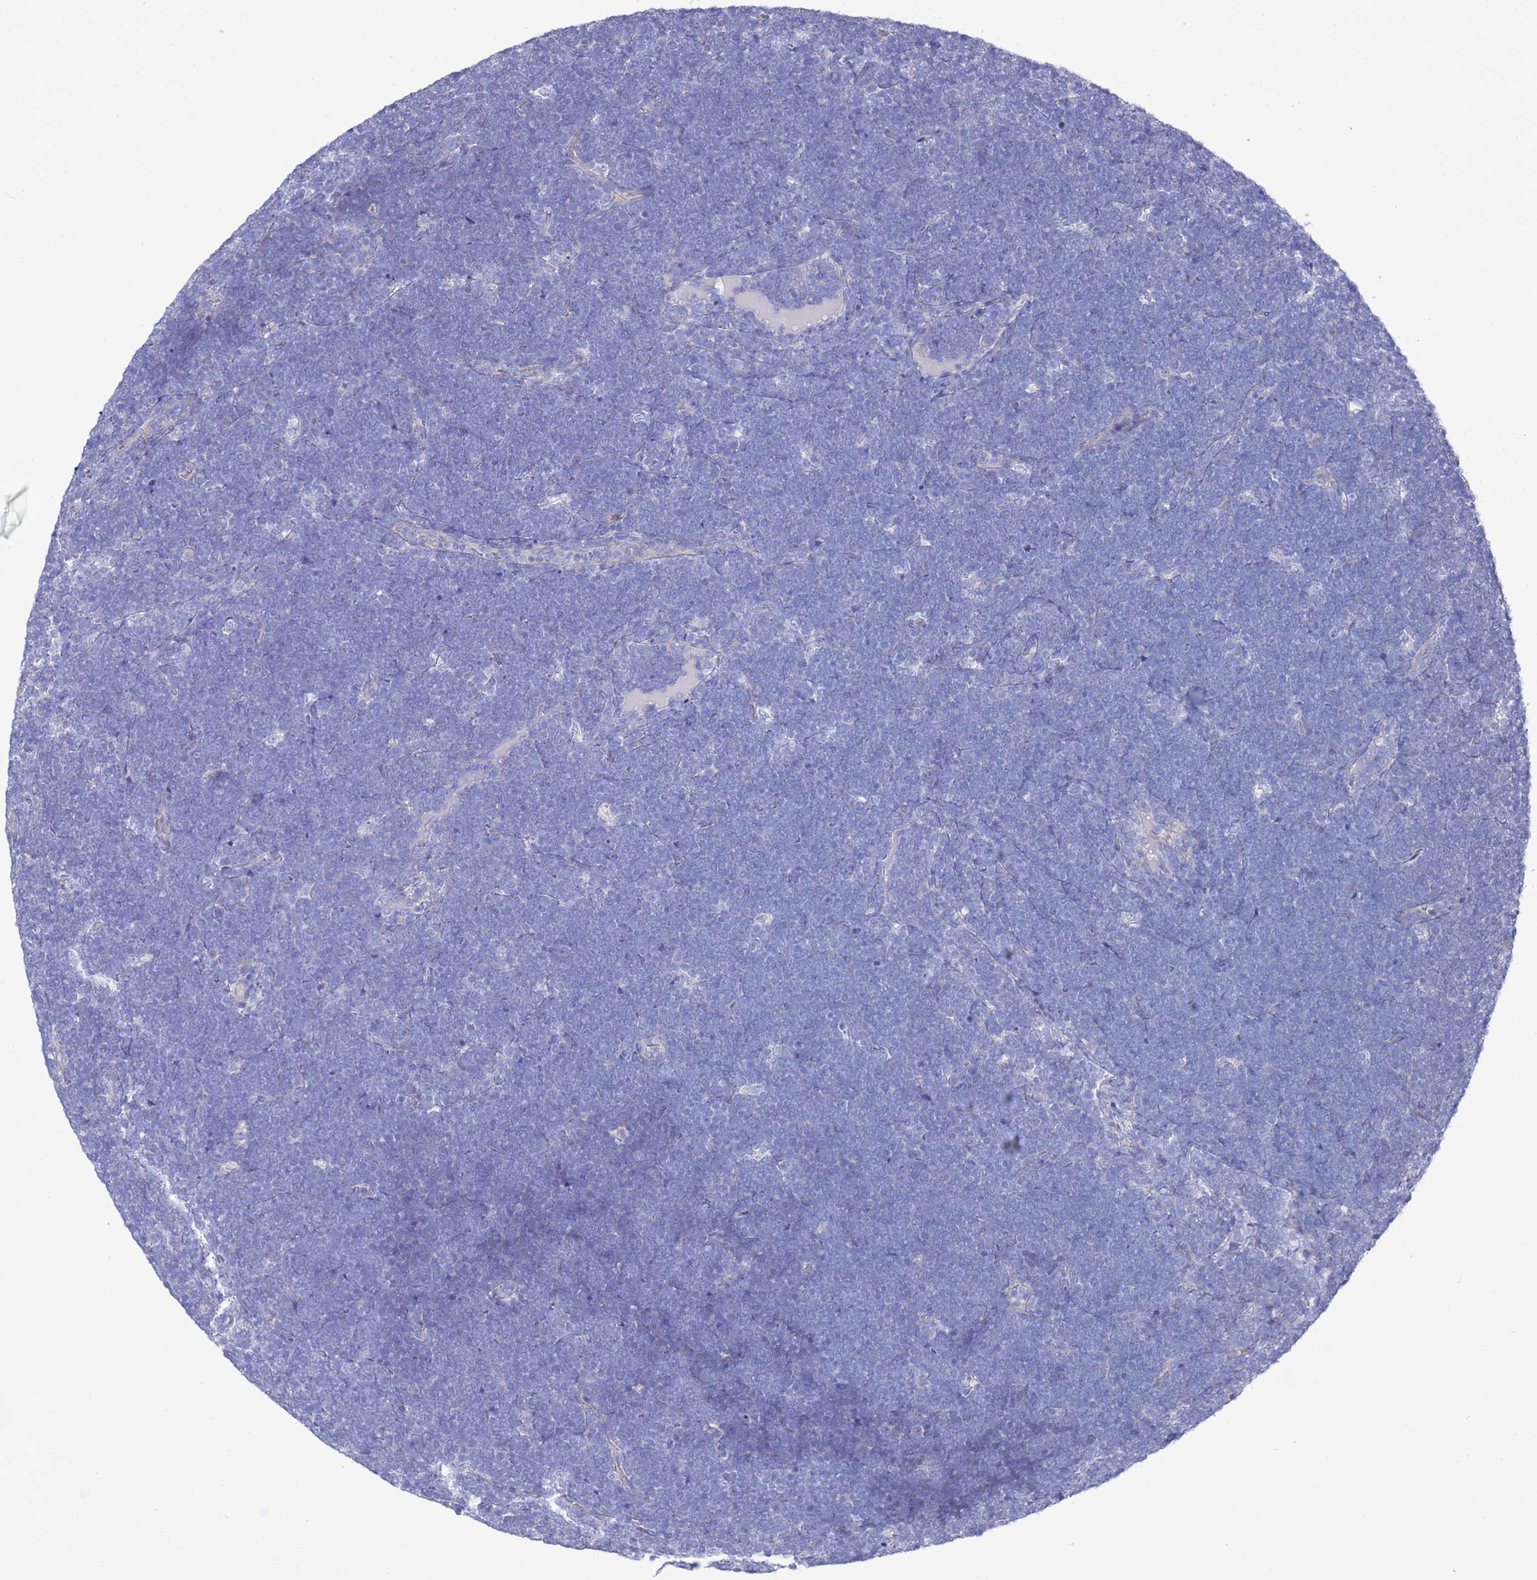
{"staining": {"intensity": "negative", "quantity": "none", "location": "none"}, "tissue": "lymphoma", "cell_type": "Tumor cells", "image_type": "cancer", "snomed": [{"axis": "morphology", "description": "Malignant lymphoma, non-Hodgkin's type, High grade"}, {"axis": "topography", "description": "Lymph node"}], "caption": "This is an IHC micrograph of malignant lymphoma, non-Hodgkin's type (high-grade). There is no staining in tumor cells.", "gene": "SCAPER", "patient": {"sex": "male", "age": 13}}